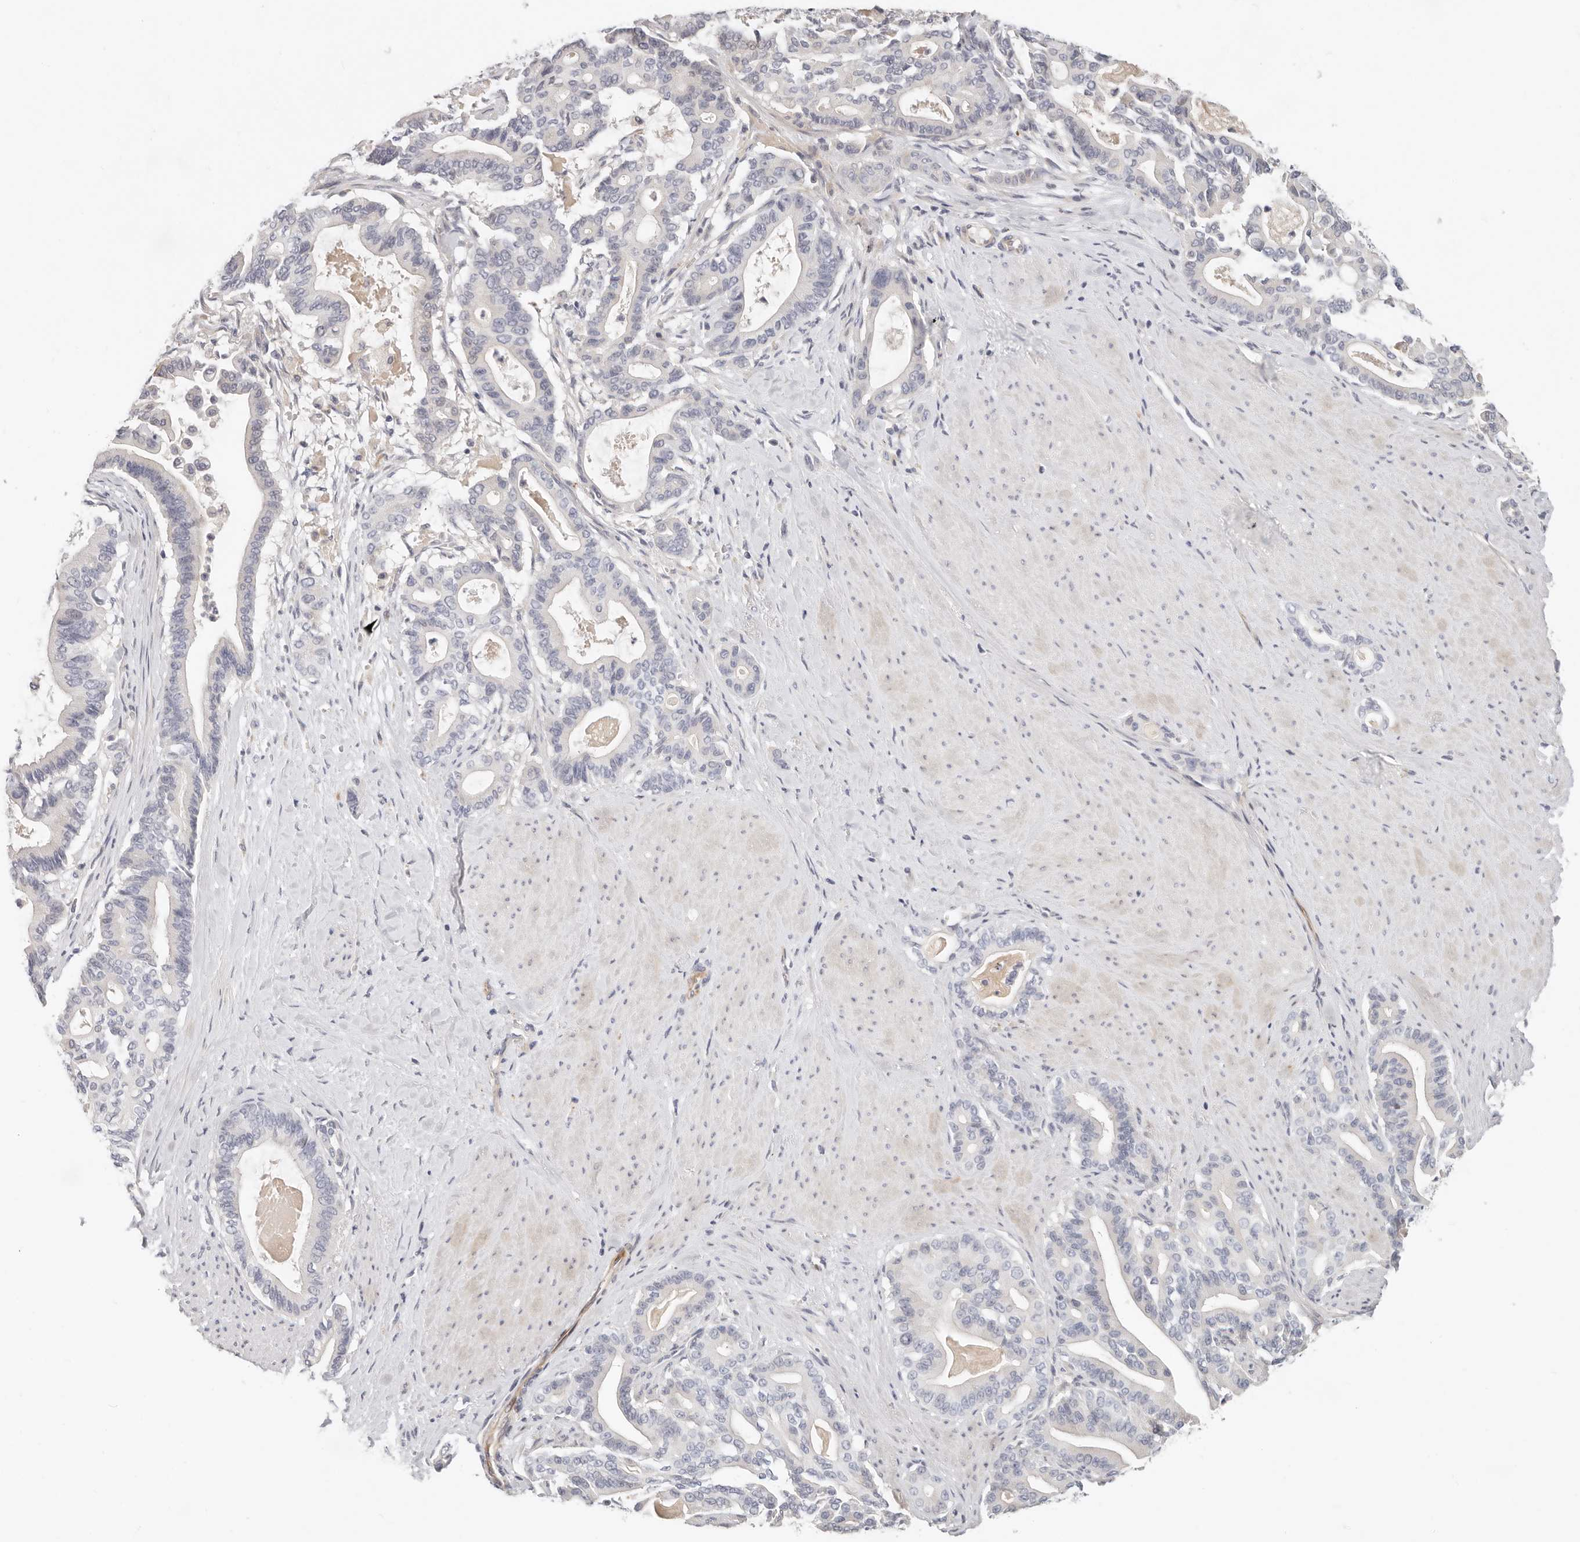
{"staining": {"intensity": "negative", "quantity": "none", "location": "none"}, "tissue": "pancreatic cancer", "cell_type": "Tumor cells", "image_type": "cancer", "snomed": [{"axis": "morphology", "description": "Adenocarcinoma, NOS"}, {"axis": "topography", "description": "Pancreas"}], "caption": "Immunohistochemistry image of pancreatic cancer stained for a protein (brown), which exhibits no expression in tumor cells.", "gene": "ZRANB1", "patient": {"sex": "male", "age": 63}}